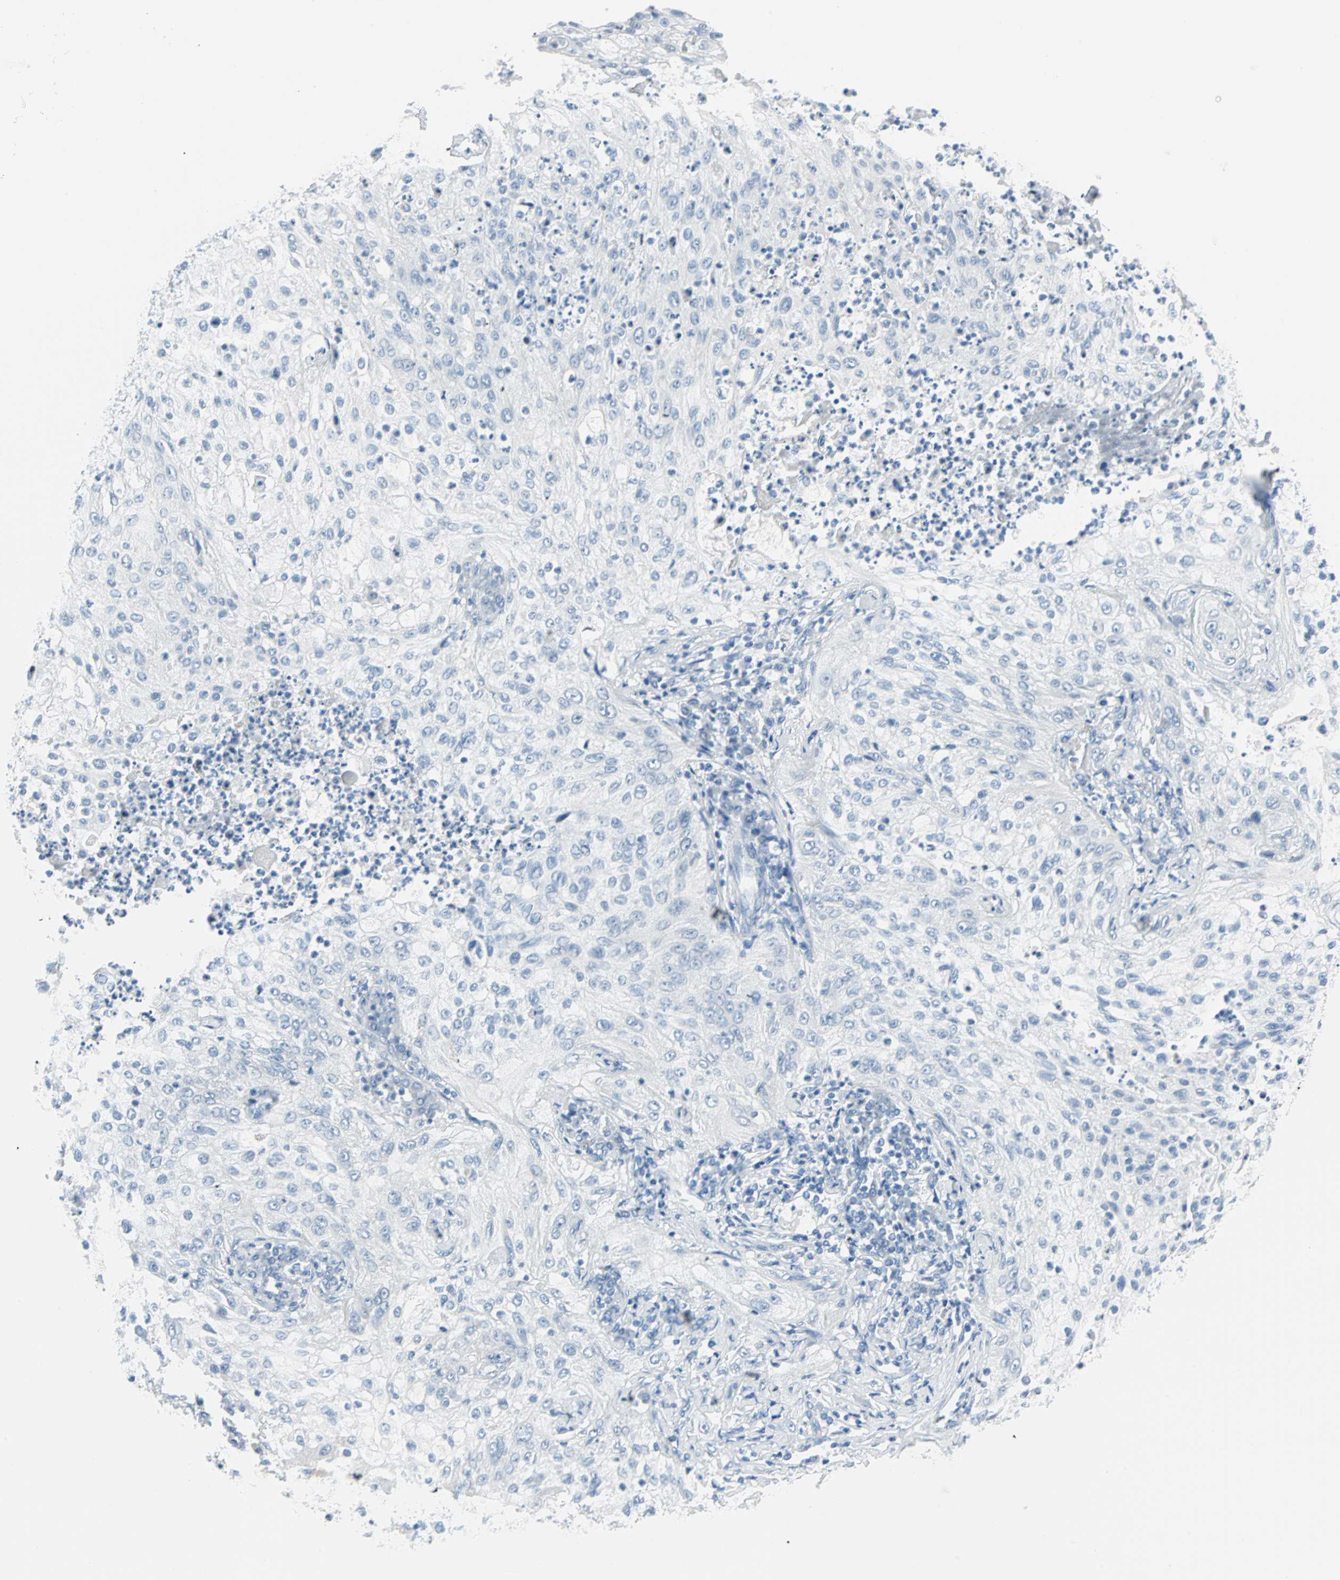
{"staining": {"intensity": "negative", "quantity": "none", "location": "none"}, "tissue": "lung cancer", "cell_type": "Tumor cells", "image_type": "cancer", "snomed": [{"axis": "morphology", "description": "Inflammation, NOS"}, {"axis": "morphology", "description": "Squamous cell carcinoma, NOS"}, {"axis": "topography", "description": "Lymph node"}, {"axis": "topography", "description": "Soft tissue"}, {"axis": "topography", "description": "Lung"}], "caption": "Immunohistochemical staining of human lung squamous cell carcinoma displays no significant staining in tumor cells.", "gene": "STX1A", "patient": {"sex": "male", "age": 66}}